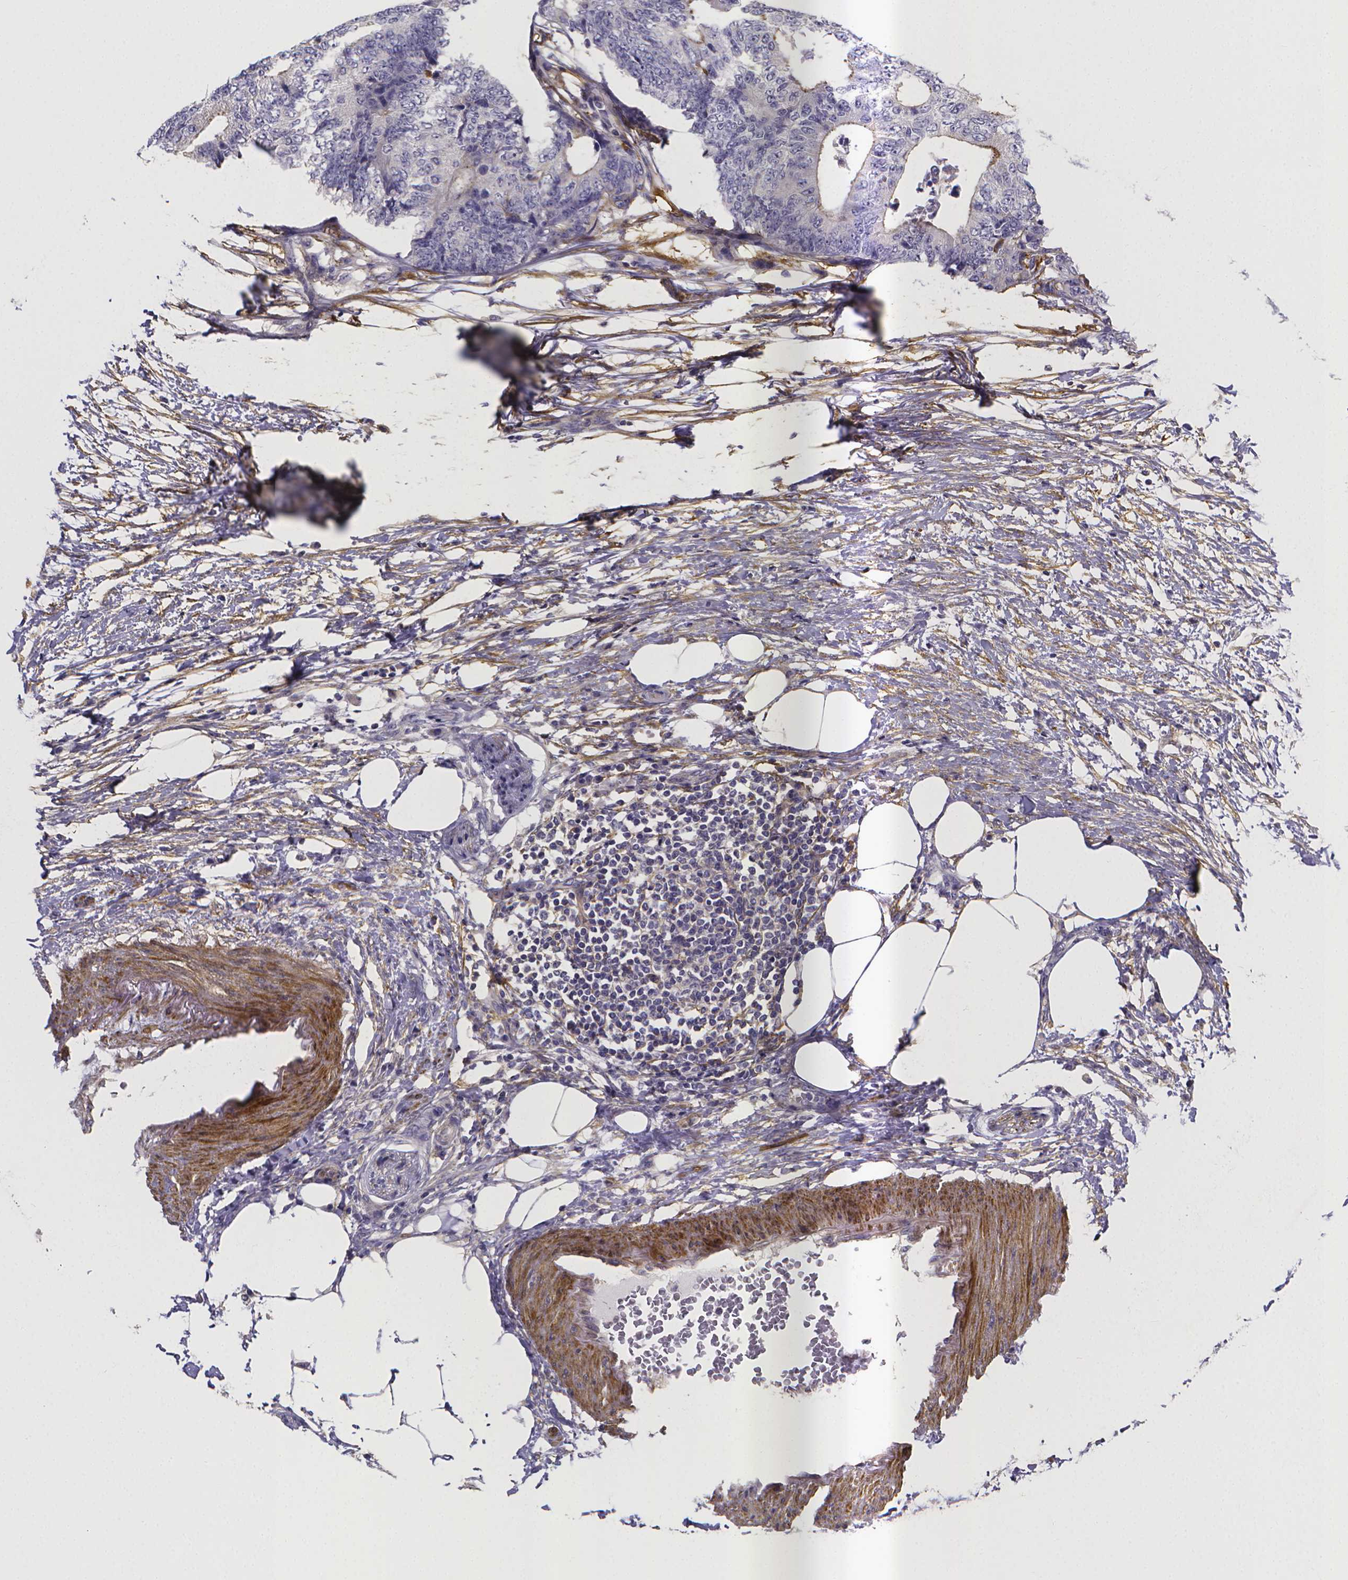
{"staining": {"intensity": "negative", "quantity": "none", "location": "none"}, "tissue": "colorectal cancer", "cell_type": "Tumor cells", "image_type": "cancer", "snomed": [{"axis": "morphology", "description": "Adenocarcinoma, NOS"}, {"axis": "topography", "description": "Colon"}], "caption": "This is a micrograph of immunohistochemistry staining of colorectal adenocarcinoma, which shows no staining in tumor cells.", "gene": "RERG", "patient": {"sex": "female", "age": 48}}